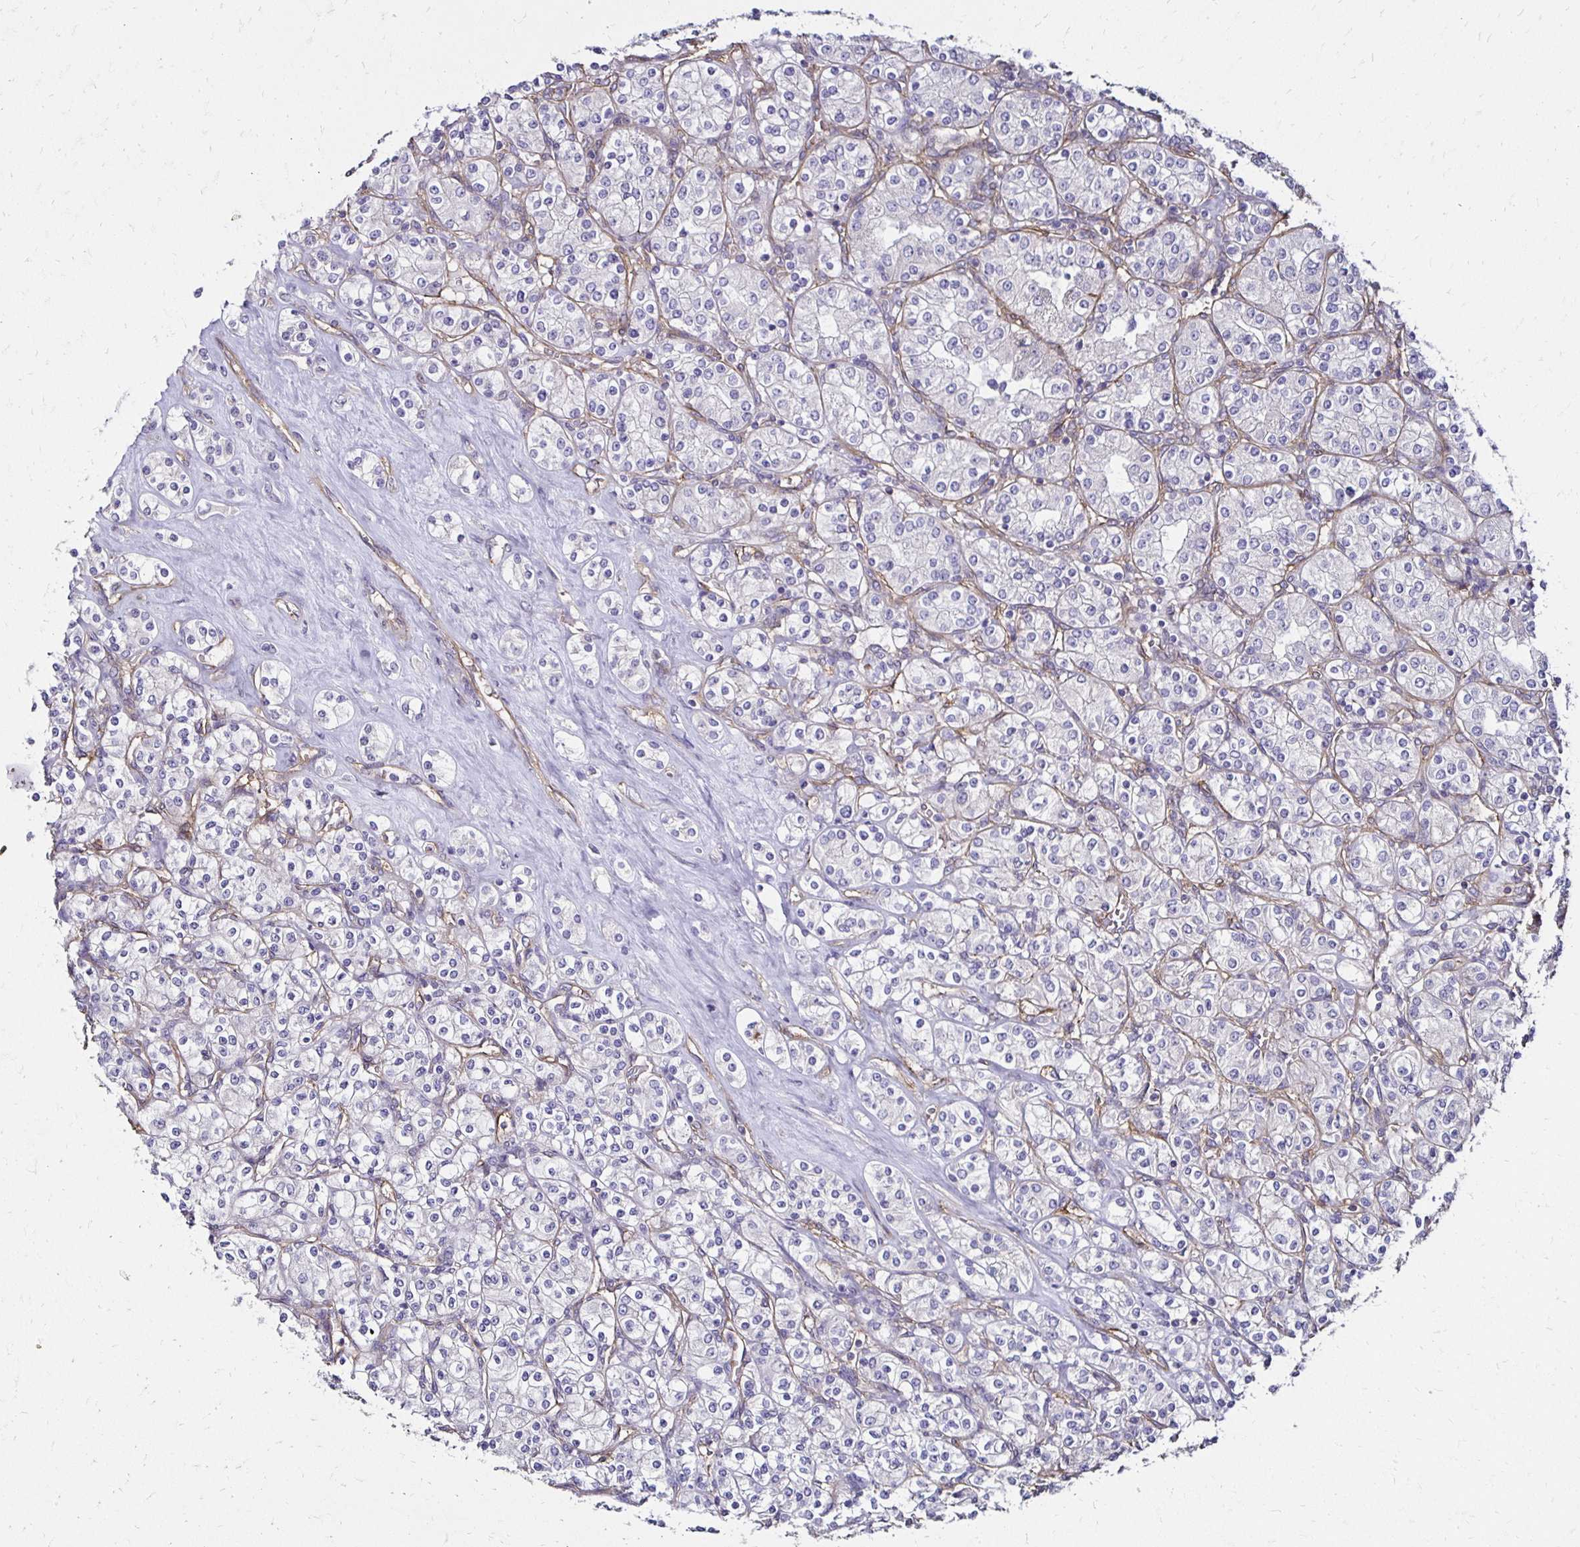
{"staining": {"intensity": "negative", "quantity": "none", "location": "none"}, "tissue": "renal cancer", "cell_type": "Tumor cells", "image_type": "cancer", "snomed": [{"axis": "morphology", "description": "Adenocarcinoma, NOS"}, {"axis": "topography", "description": "Kidney"}], "caption": "Immunohistochemistry image of neoplastic tissue: human adenocarcinoma (renal) stained with DAB reveals no significant protein positivity in tumor cells.", "gene": "ITGB1", "patient": {"sex": "male", "age": 77}}